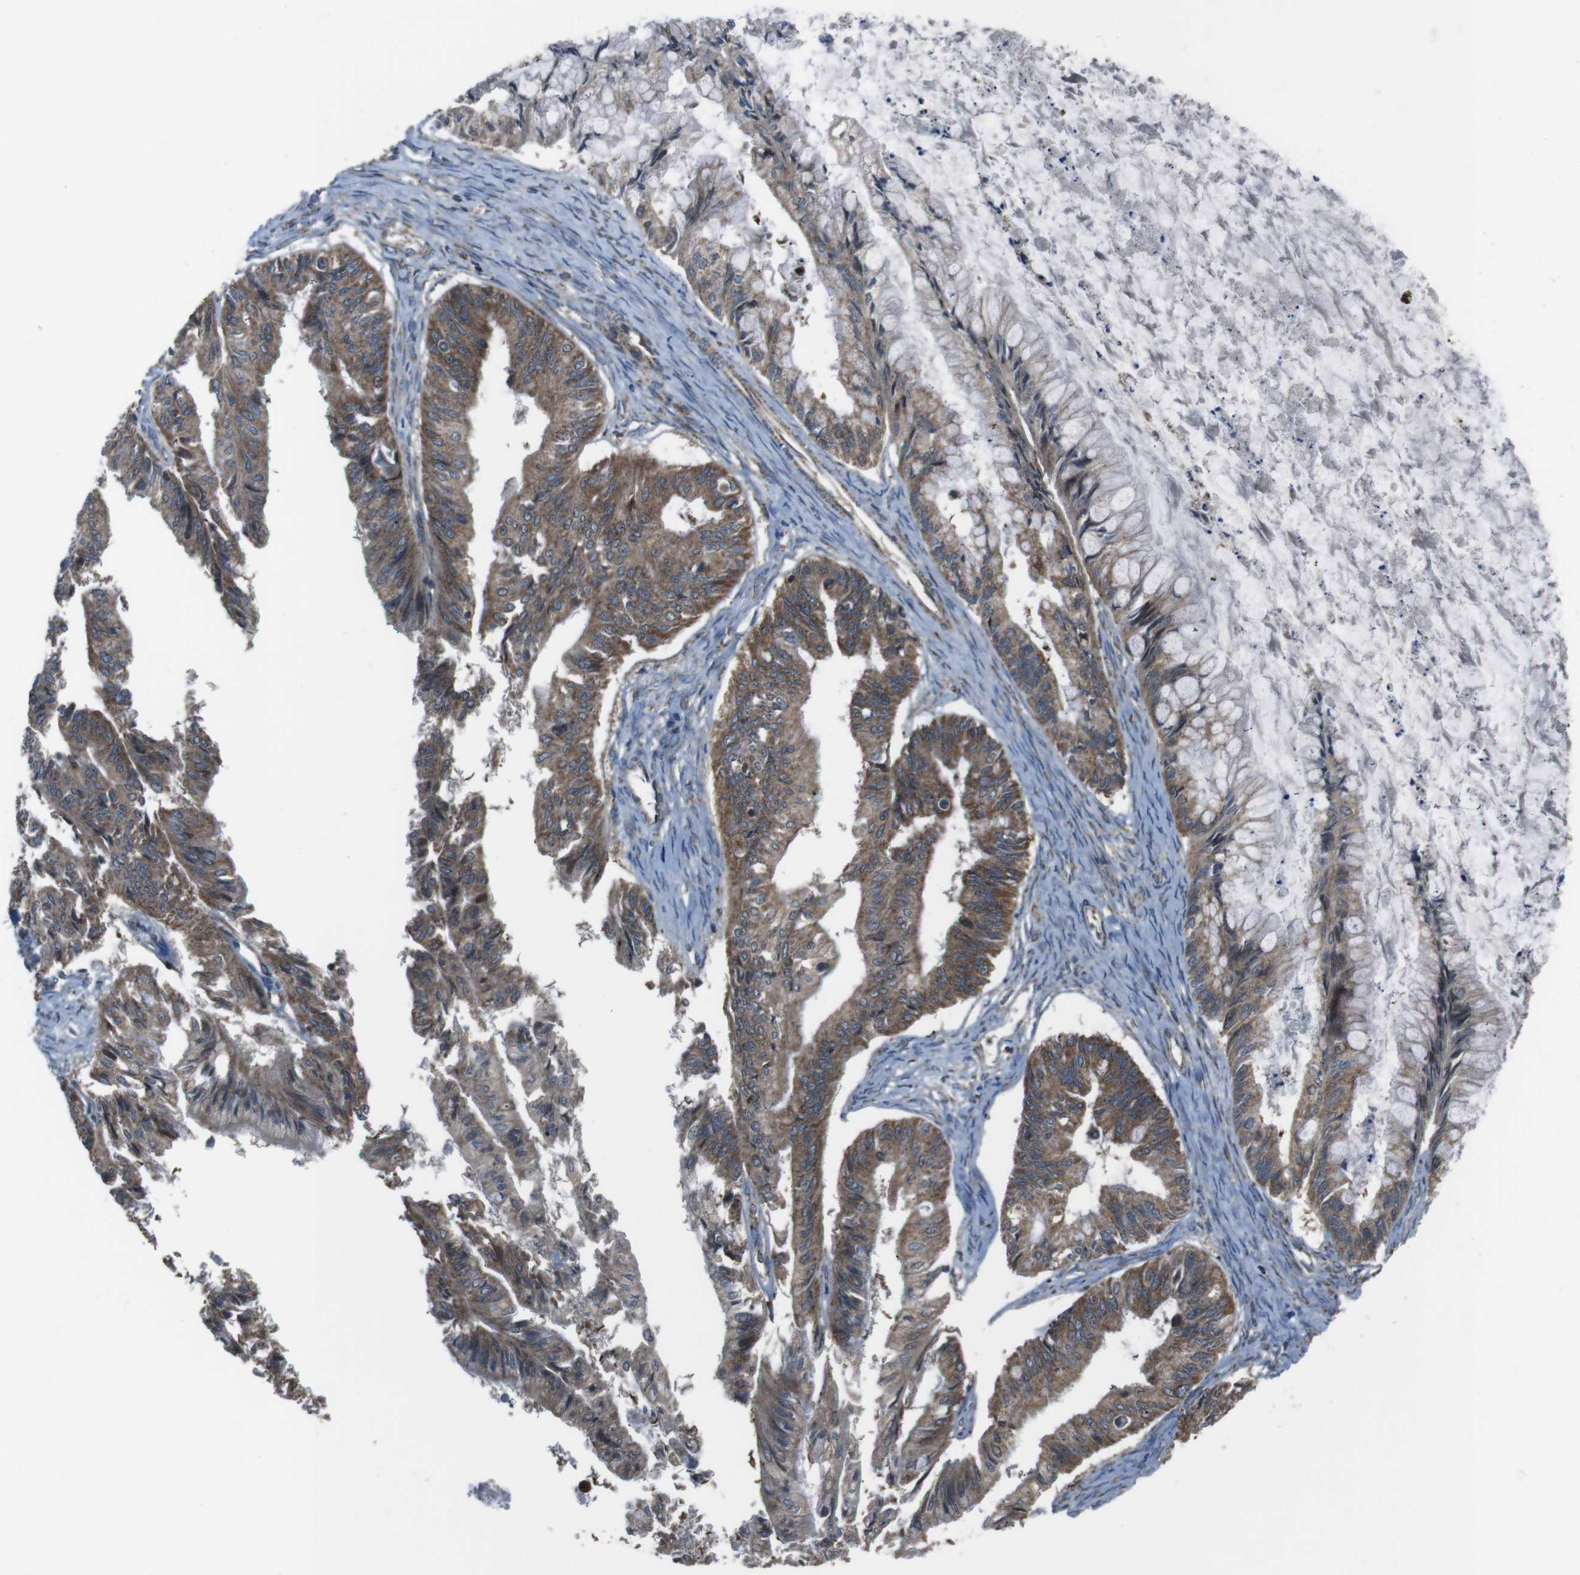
{"staining": {"intensity": "moderate", "quantity": ">75%", "location": "cytoplasmic/membranous"}, "tissue": "ovarian cancer", "cell_type": "Tumor cells", "image_type": "cancer", "snomed": [{"axis": "morphology", "description": "Cystadenocarcinoma, mucinous, NOS"}, {"axis": "topography", "description": "Ovary"}], "caption": "This histopathology image reveals immunohistochemistry (IHC) staining of human ovarian cancer (mucinous cystadenocarcinoma), with medium moderate cytoplasmic/membranous staining in approximately >75% of tumor cells.", "gene": "GIMAP8", "patient": {"sex": "female", "age": 57}}